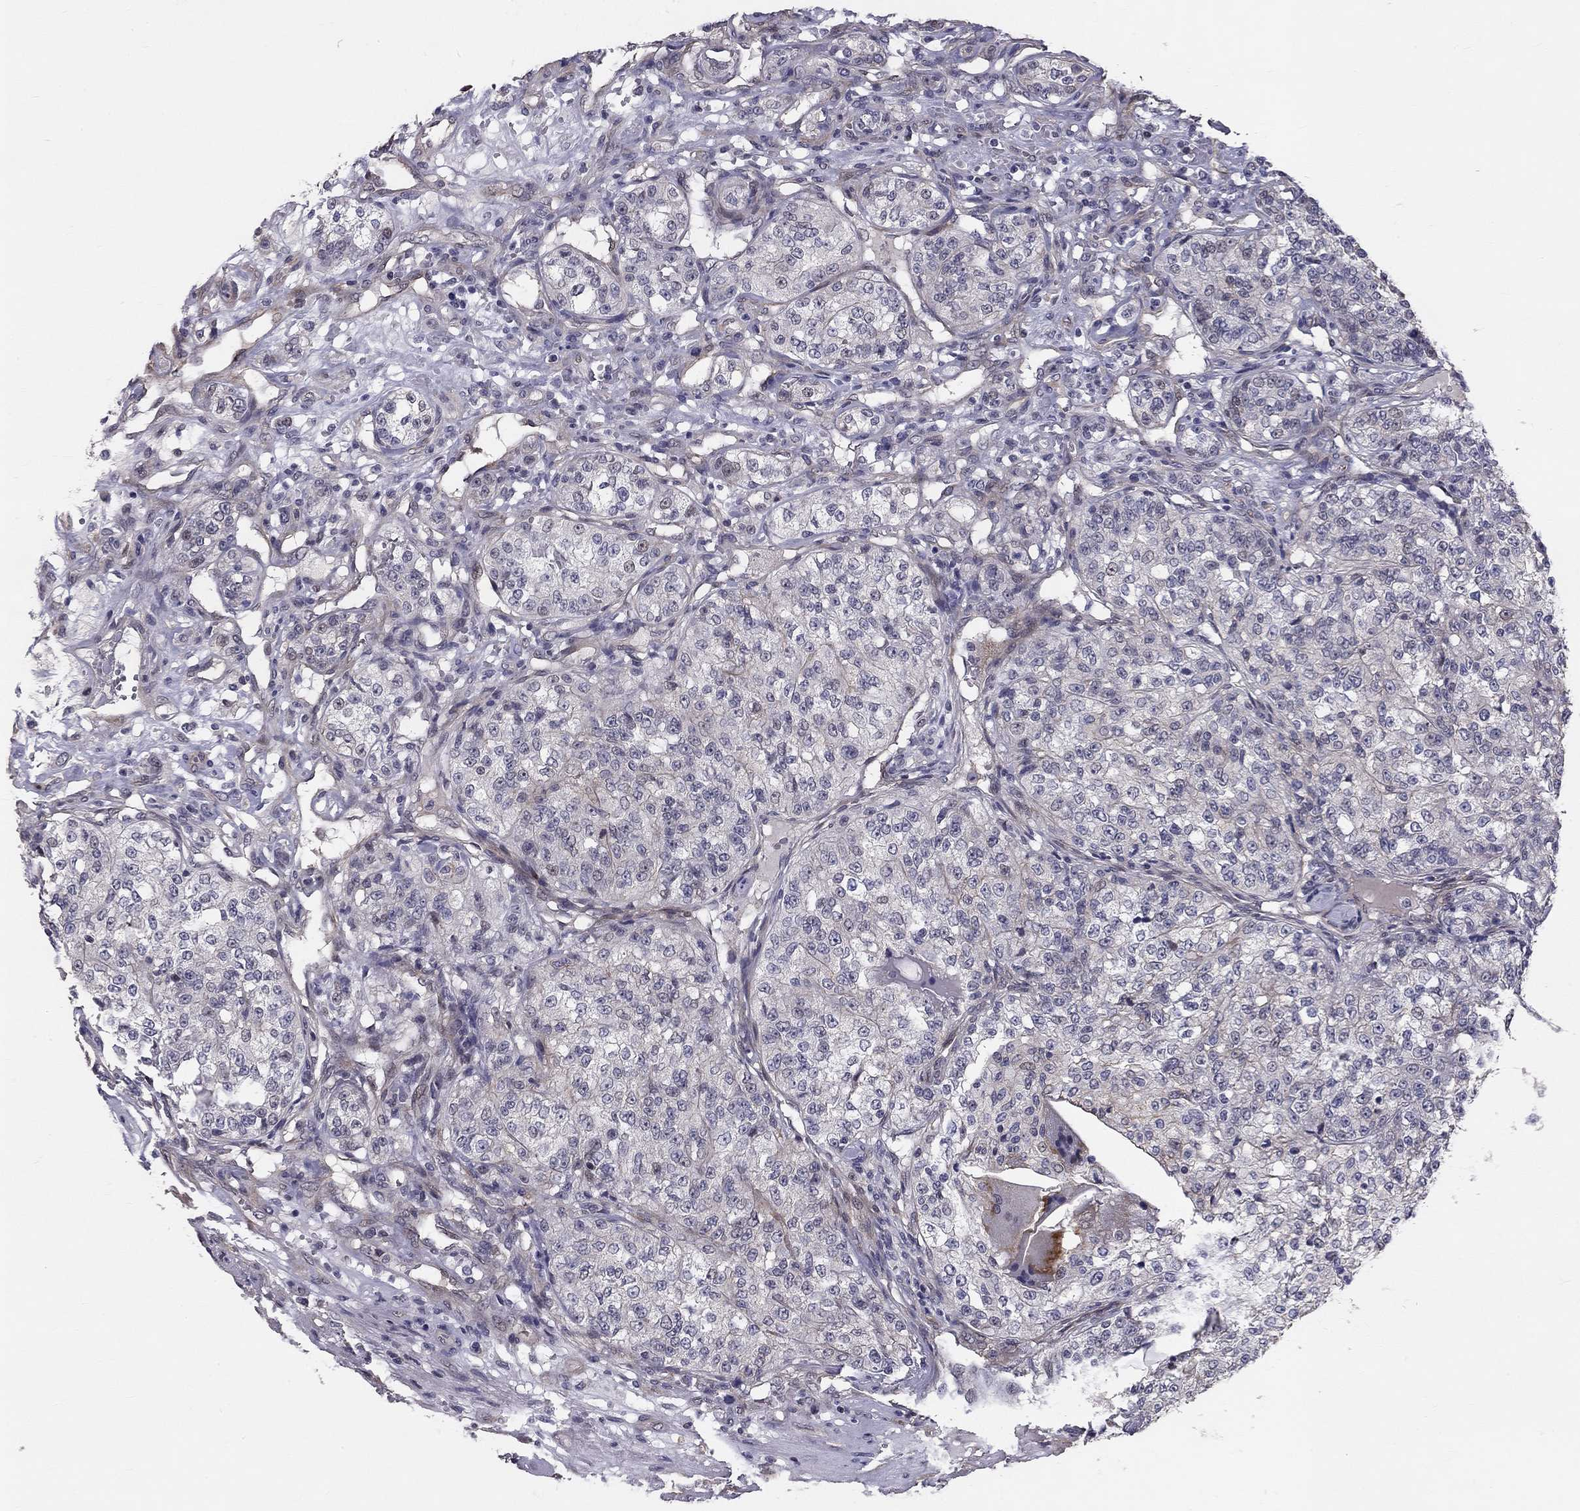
{"staining": {"intensity": "negative", "quantity": "none", "location": "none"}, "tissue": "renal cancer", "cell_type": "Tumor cells", "image_type": "cancer", "snomed": [{"axis": "morphology", "description": "Adenocarcinoma, NOS"}, {"axis": "topography", "description": "Kidney"}], "caption": "The immunohistochemistry (IHC) image has no significant staining in tumor cells of adenocarcinoma (renal) tissue. (Brightfield microscopy of DAB immunohistochemistry (IHC) at high magnification).", "gene": "GJB4", "patient": {"sex": "female", "age": 63}}